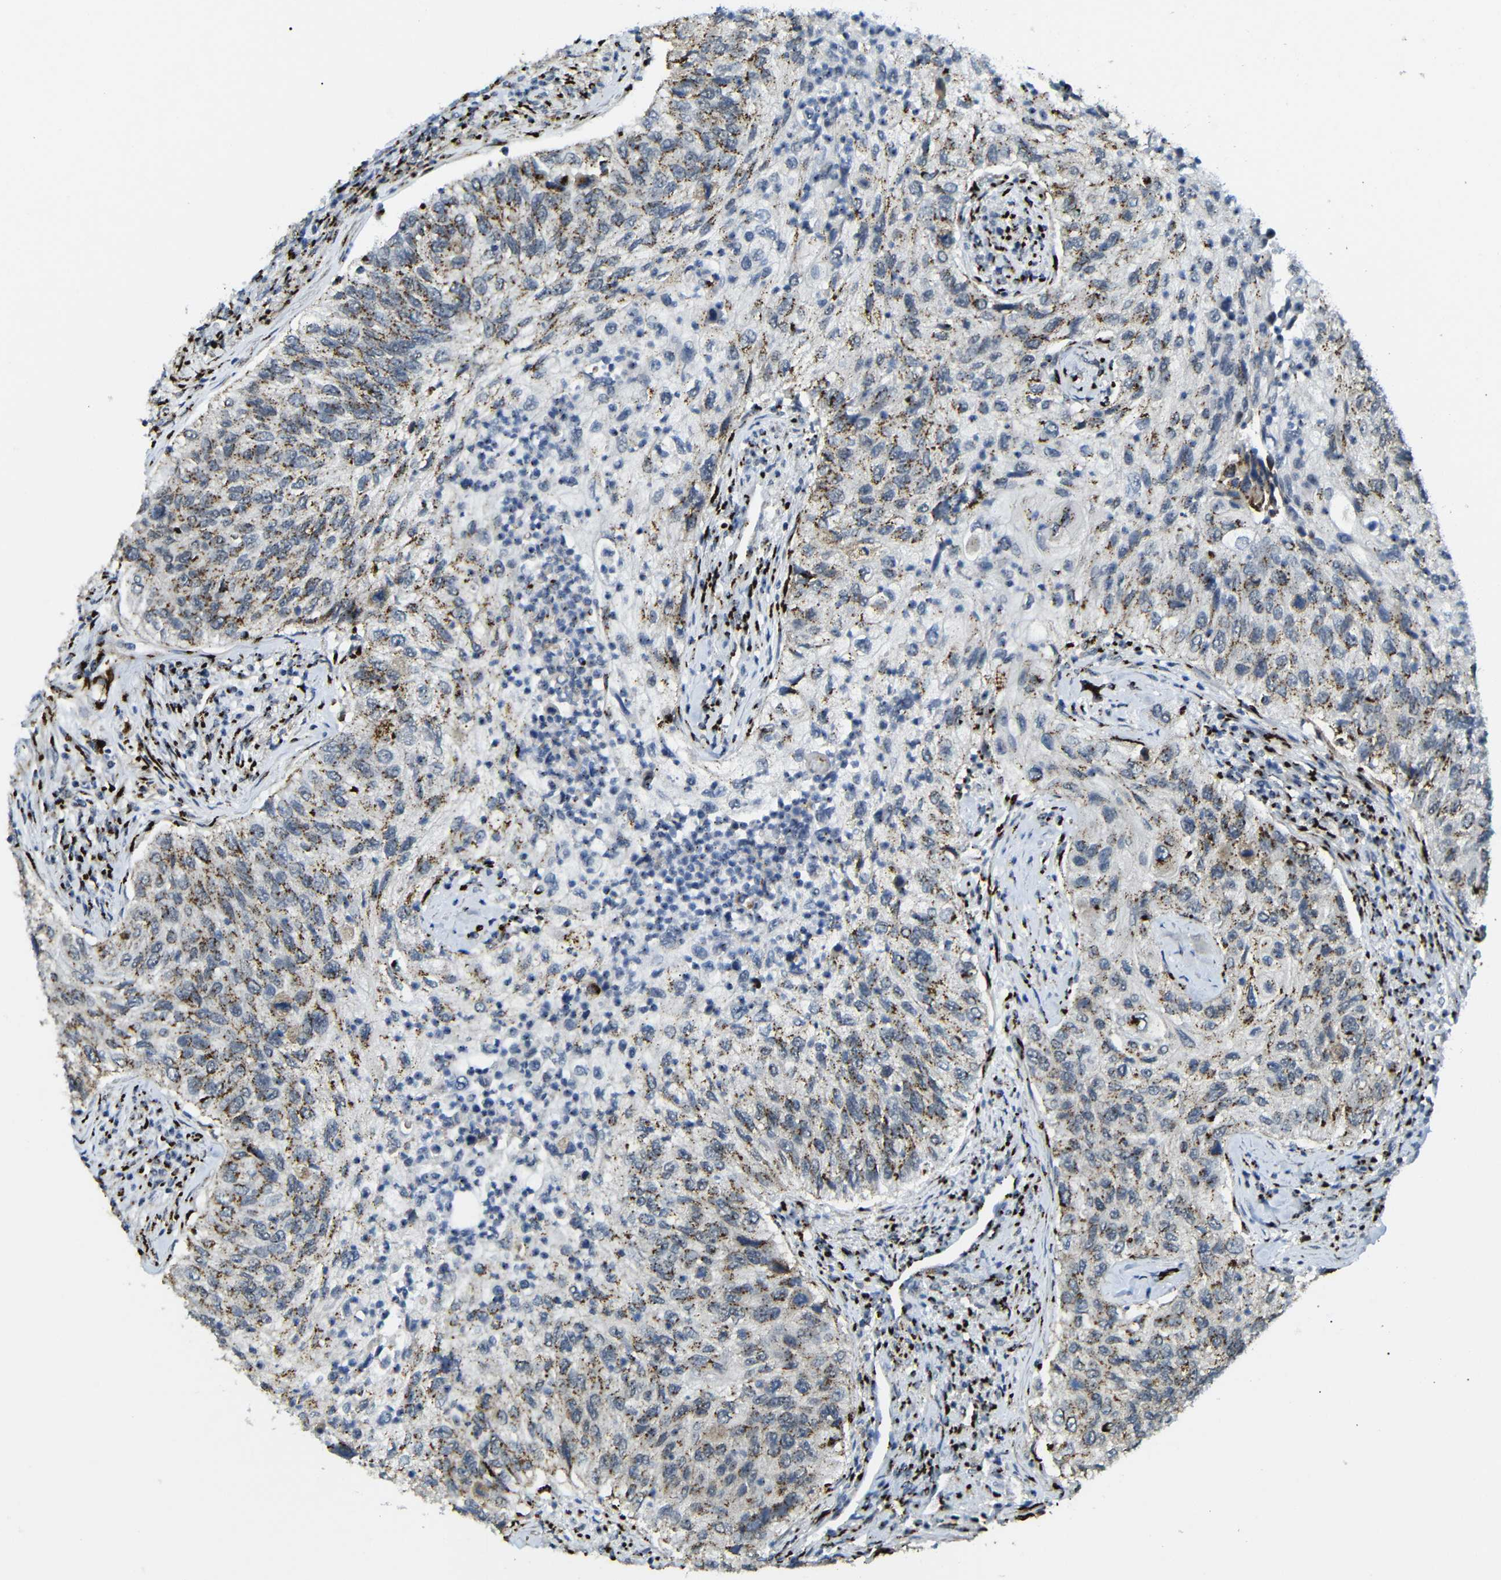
{"staining": {"intensity": "moderate", "quantity": ">75%", "location": "cytoplasmic/membranous"}, "tissue": "urothelial cancer", "cell_type": "Tumor cells", "image_type": "cancer", "snomed": [{"axis": "morphology", "description": "Urothelial carcinoma, High grade"}, {"axis": "topography", "description": "Urinary bladder"}], "caption": "IHC of human high-grade urothelial carcinoma reveals medium levels of moderate cytoplasmic/membranous expression in about >75% of tumor cells. The staining was performed using DAB (3,3'-diaminobenzidine) to visualize the protein expression in brown, while the nuclei were stained in blue with hematoxylin (Magnification: 20x).", "gene": "TGOLN2", "patient": {"sex": "female", "age": 60}}